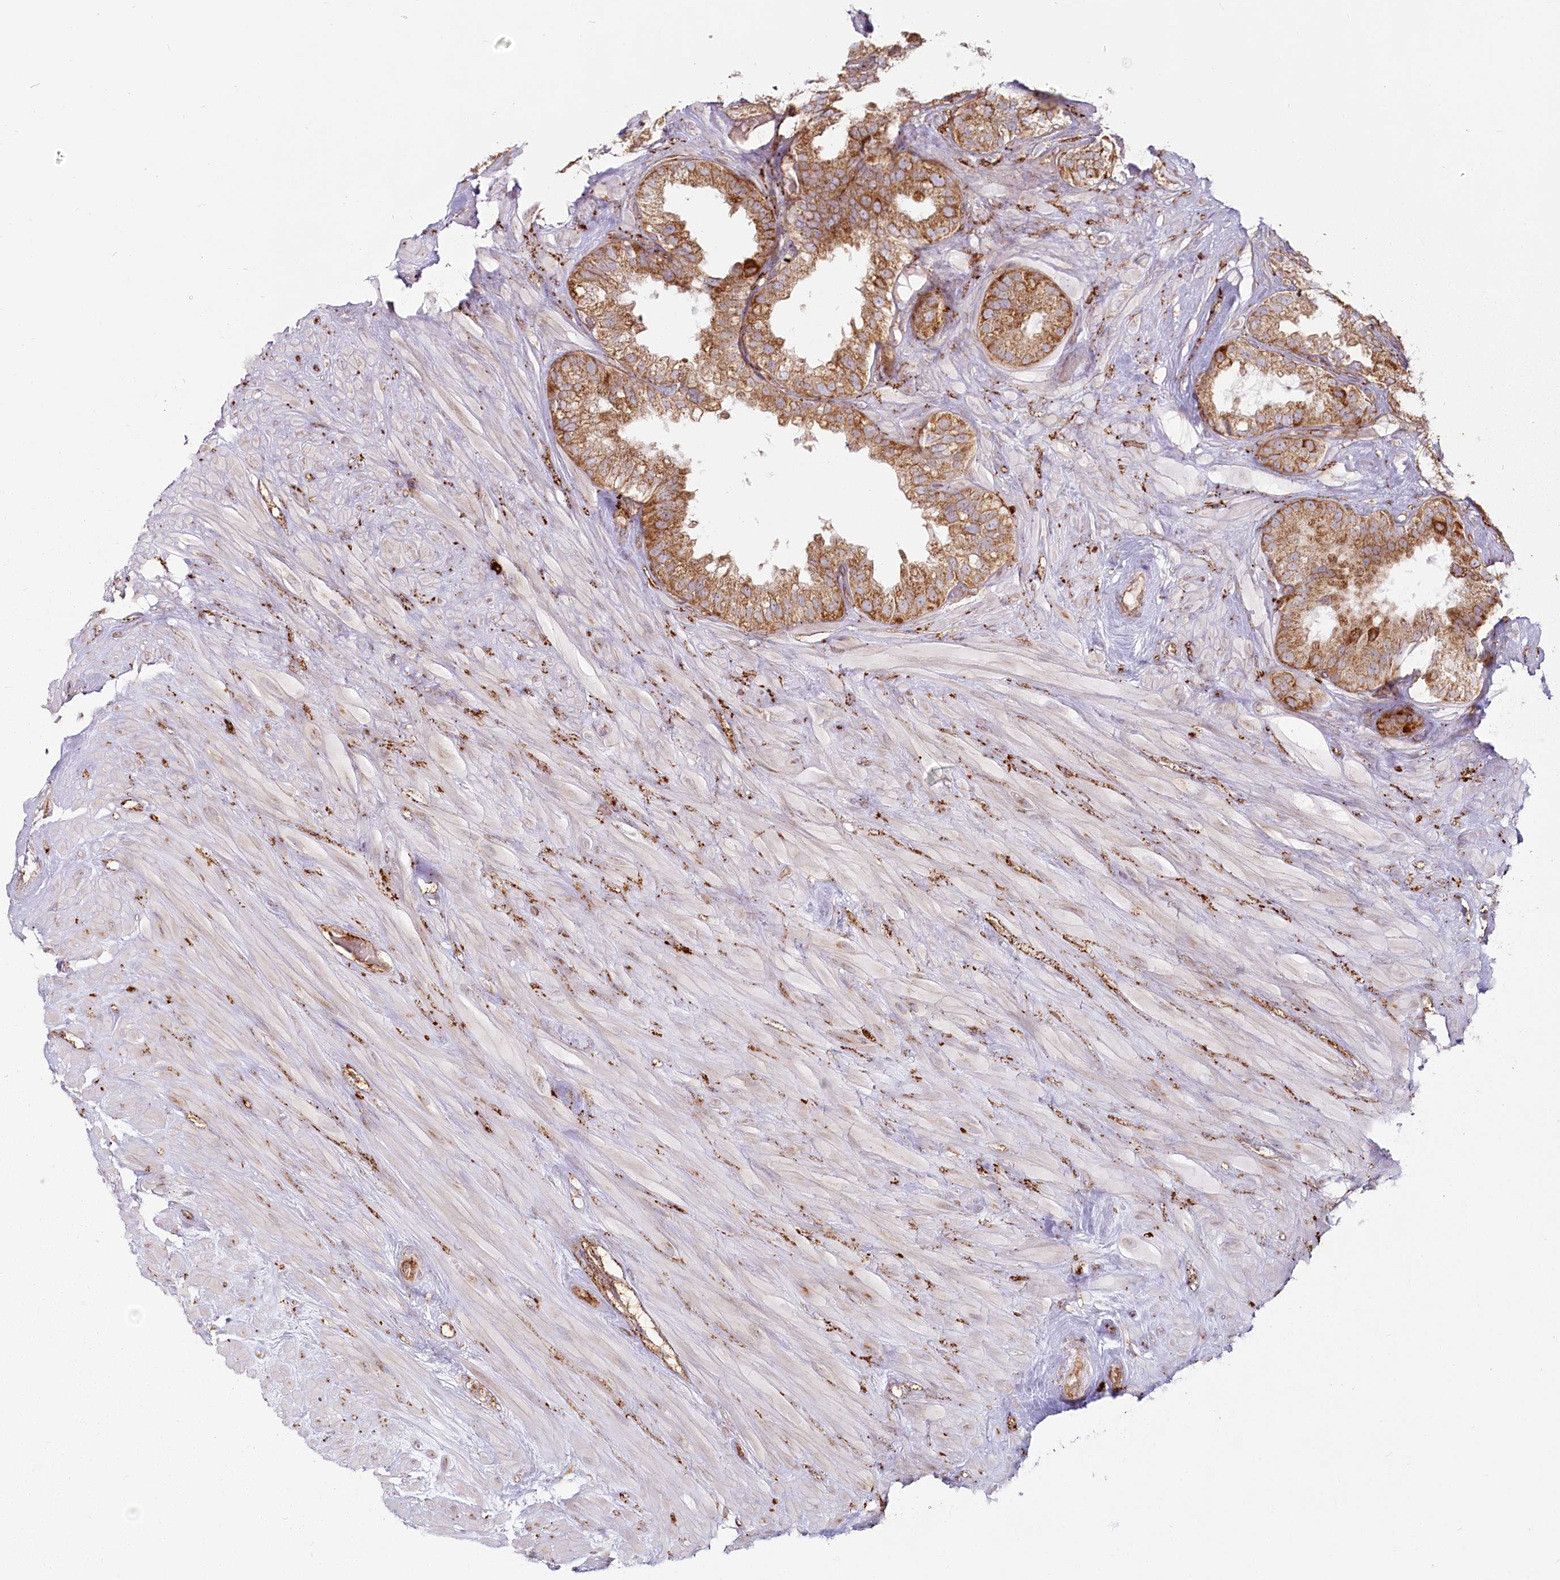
{"staining": {"intensity": "moderate", "quantity": ">75%", "location": "cytoplasmic/membranous"}, "tissue": "seminal vesicle", "cell_type": "Glandular cells", "image_type": "normal", "snomed": [{"axis": "morphology", "description": "Normal tissue, NOS"}, {"axis": "topography", "description": "Seminal veicle"}], "caption": "Brown immunohistochemical staining in normal seminal vesicle displays moderate cytoplasmic/membranous positivity in approximately >75% of glandular cells.", "gene": "HARS2", "patient": {"sex": "male", "age": 80}}